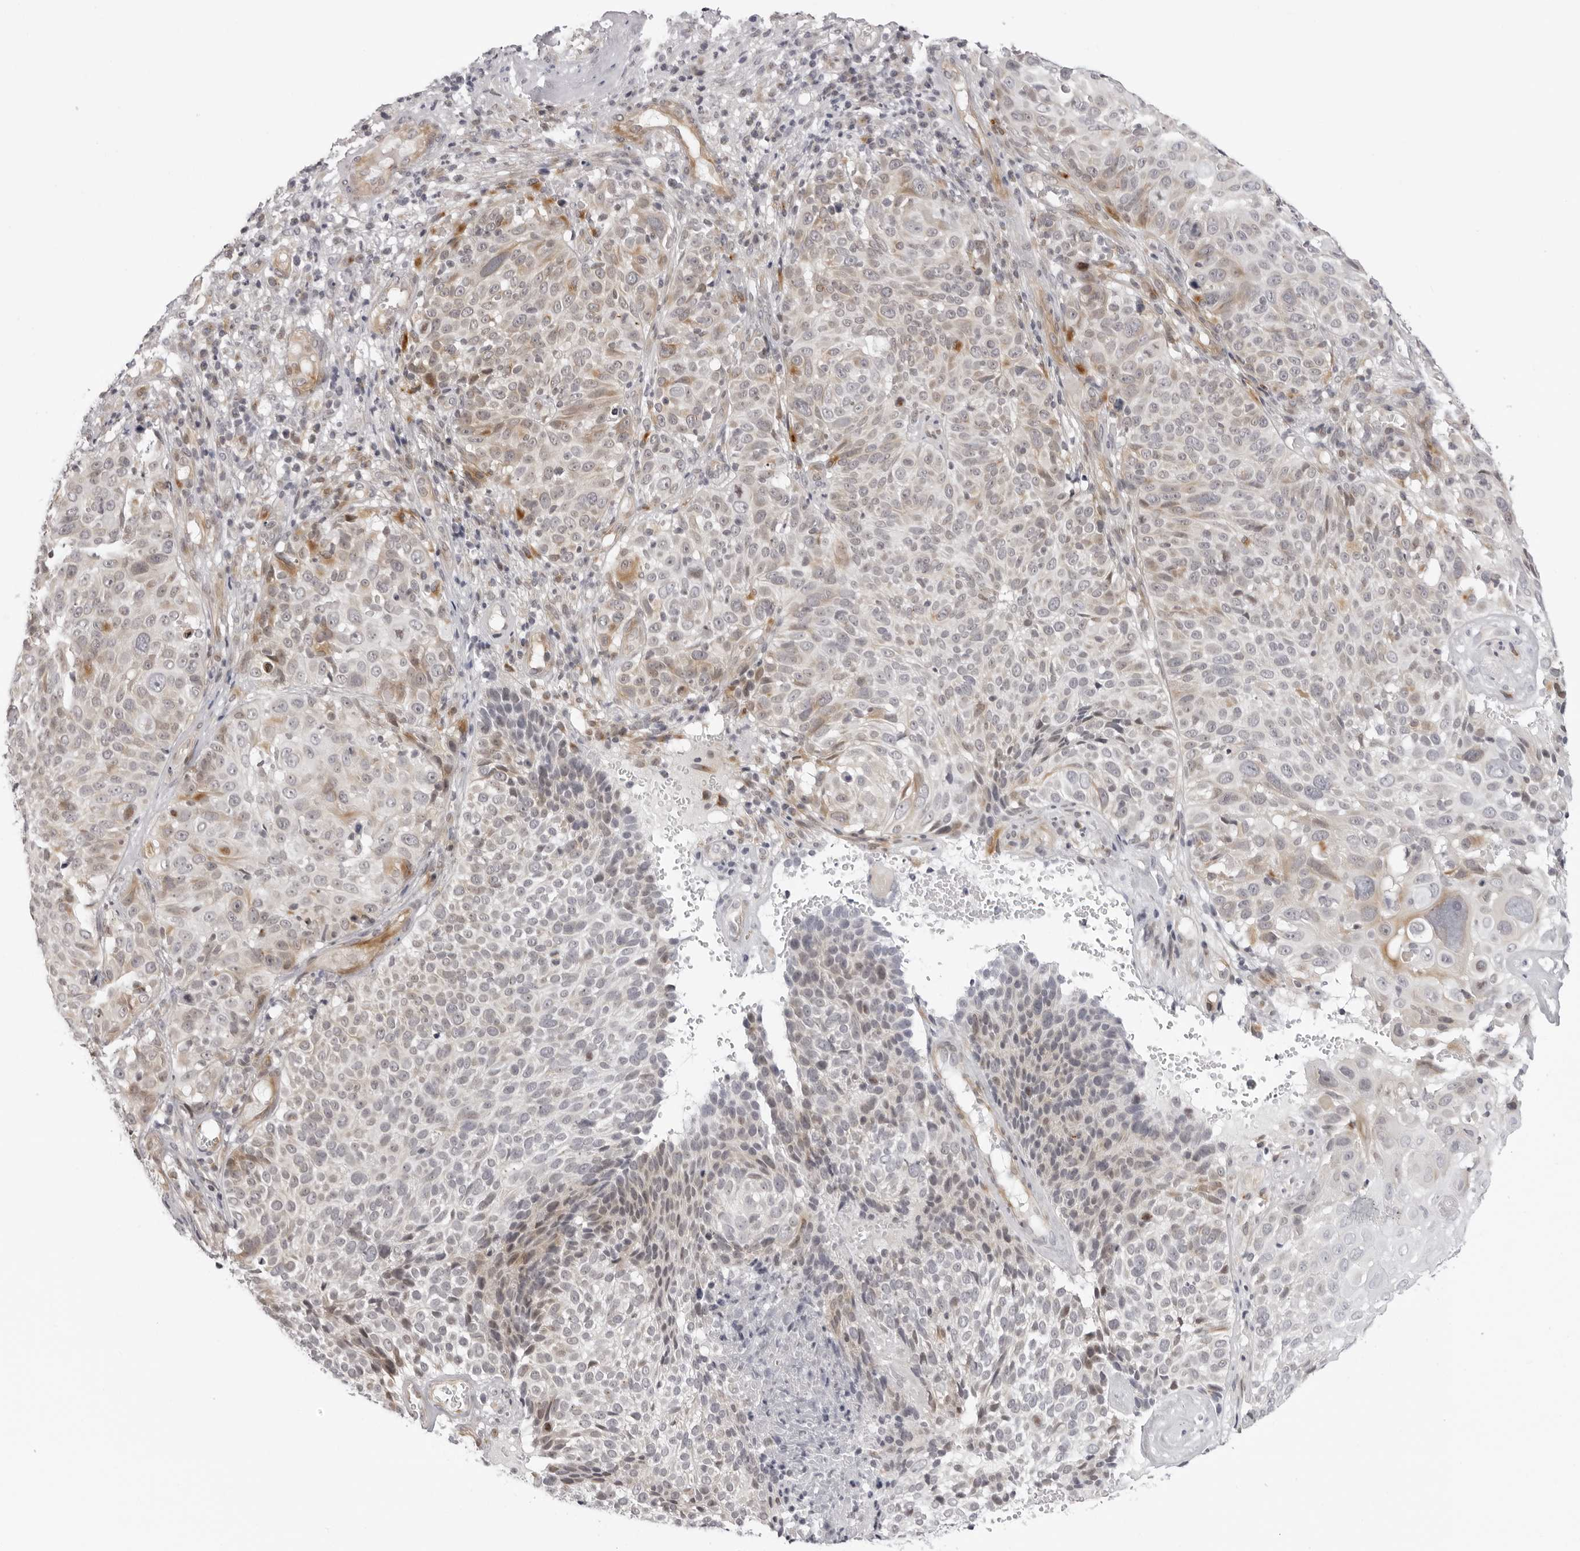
{"staining": {"intensity": "weak", "quantity": "<25%", "location": "cytoplasmic/membranous"}, "tissue": "cervical cancer", "cell_type": "Tumor cells", "image_type": "cancer", "snomed": [{"axis": "morphology", "description": "Squamous cell carcinoma, NOS"}, {"axis": "topography", "description": "Cervix"}], "caption": "DAB immunohistochemical staining of human squamous cell carcinoma (cervical) shows no significant positivity in tumor cells.", "gene": "SUGCT", "patient": {"sex": "female", "age": 74}}